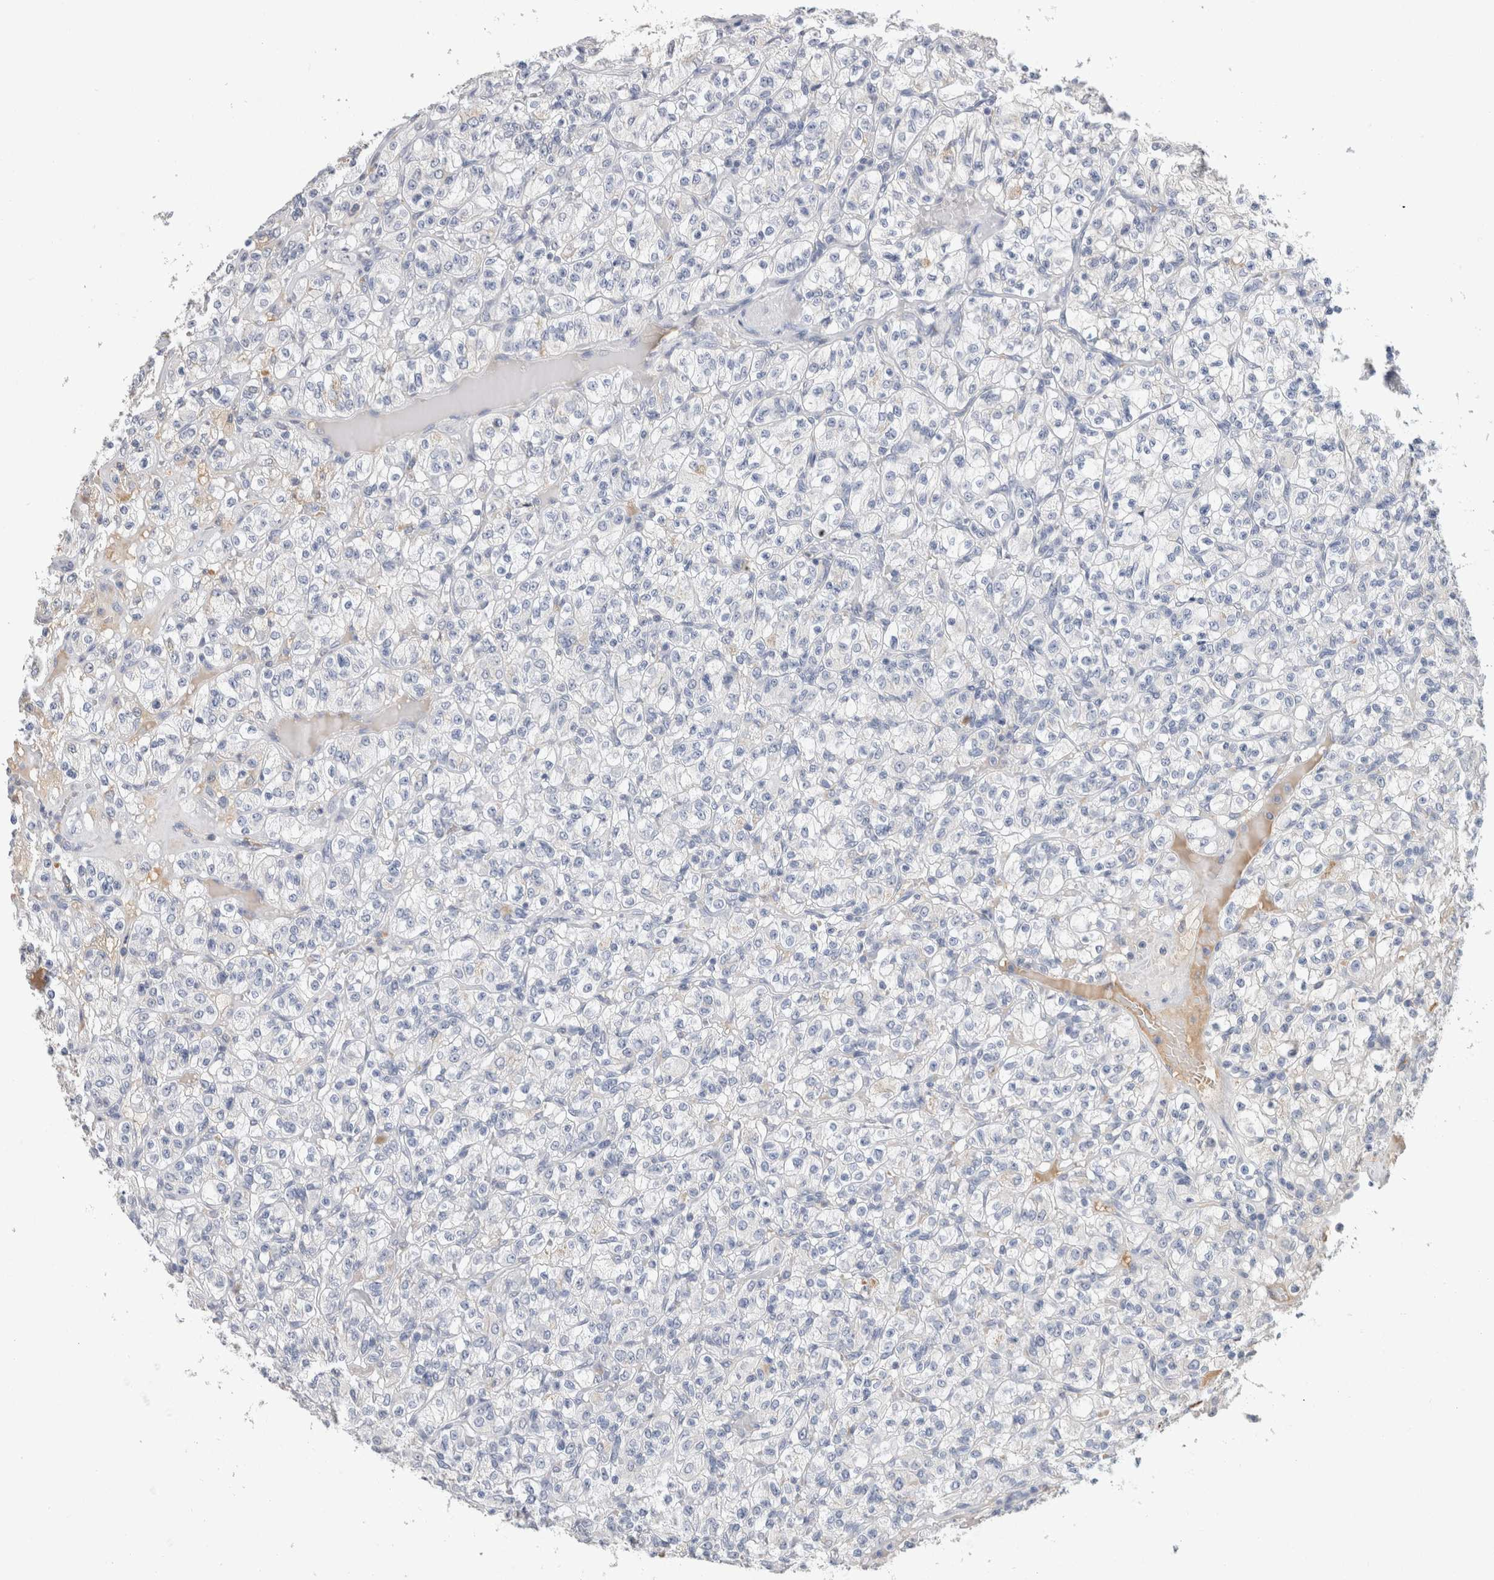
{"staining": {"intensity": "negative", "quantity": "none", "location": "none"}, "tissue": "renal cancer", "cell_type": "Tumor cells", "image_type": "cancer", "snomed": [{"axis": "morphology", "description": "Normal tissue, NOS"}, {"axis": "morphology", "description": "Adenocarcinoma, NOS"}, {"axis": "topography", "description": "Kidney"}], "caption": "DAB (3,3'-diaminobenzidine) immunohistochemical staining of human renal cancer demonstrates no significant expression in tumor cells.", "gene": "SCGB1A1", "patient": {"sex": "female", "age": 72}}